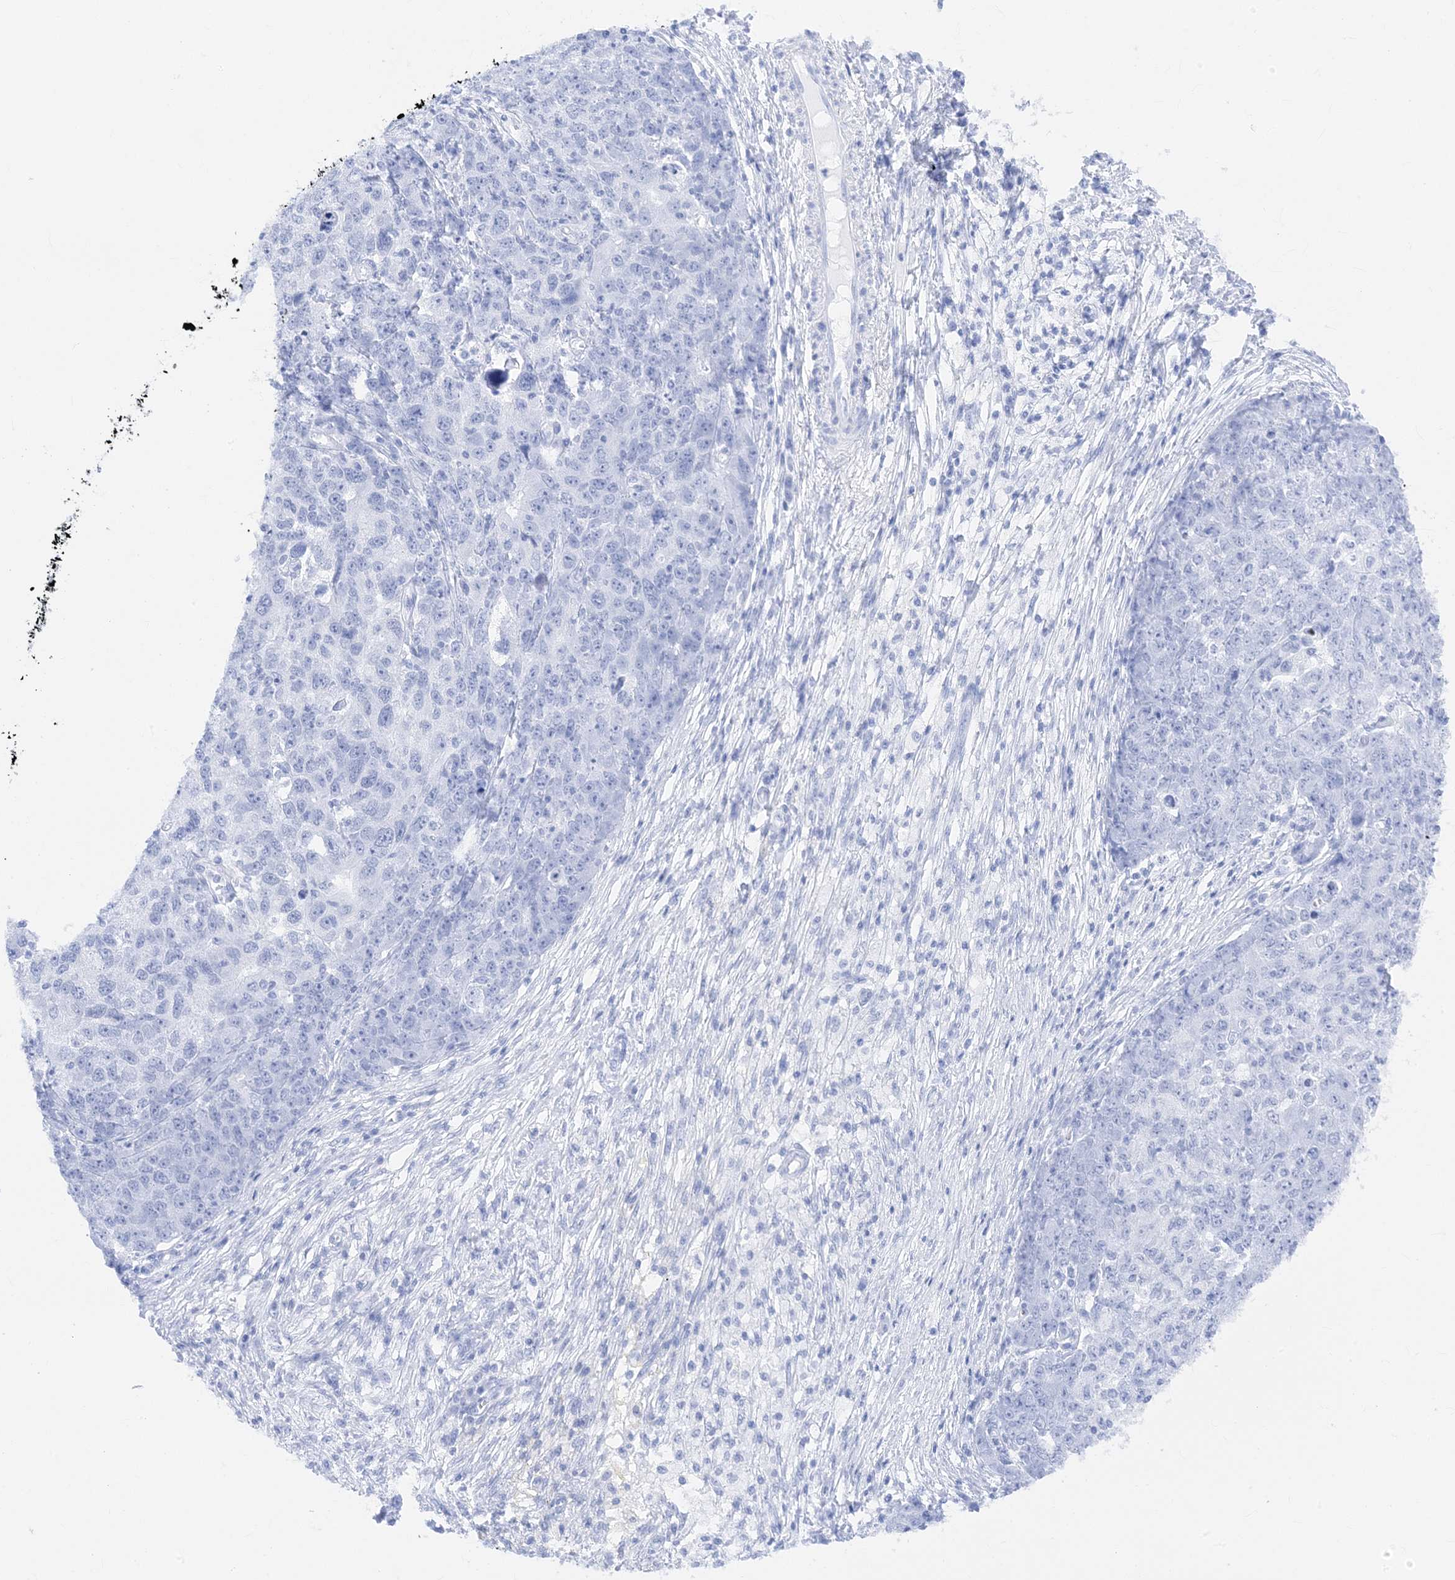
{"staining": {"intensity": "negative", "quantity": "none", "location": "none"}, "tissue": "ovarian cancer", "cell_type": "Tumor cells", "image_type": "cancer", "snomed": [{"axis": "morphology", "description": "Carcinoma, endometroid"}, {"axis": "topography", "description": "Ovary"}], "caption": "Endometroid carcinoma (ovarian) stained for a protein using IHC reveals no positivity tumor cells.", "gene": "MUC17", "patient": {"sex": "female", "age": 42}}